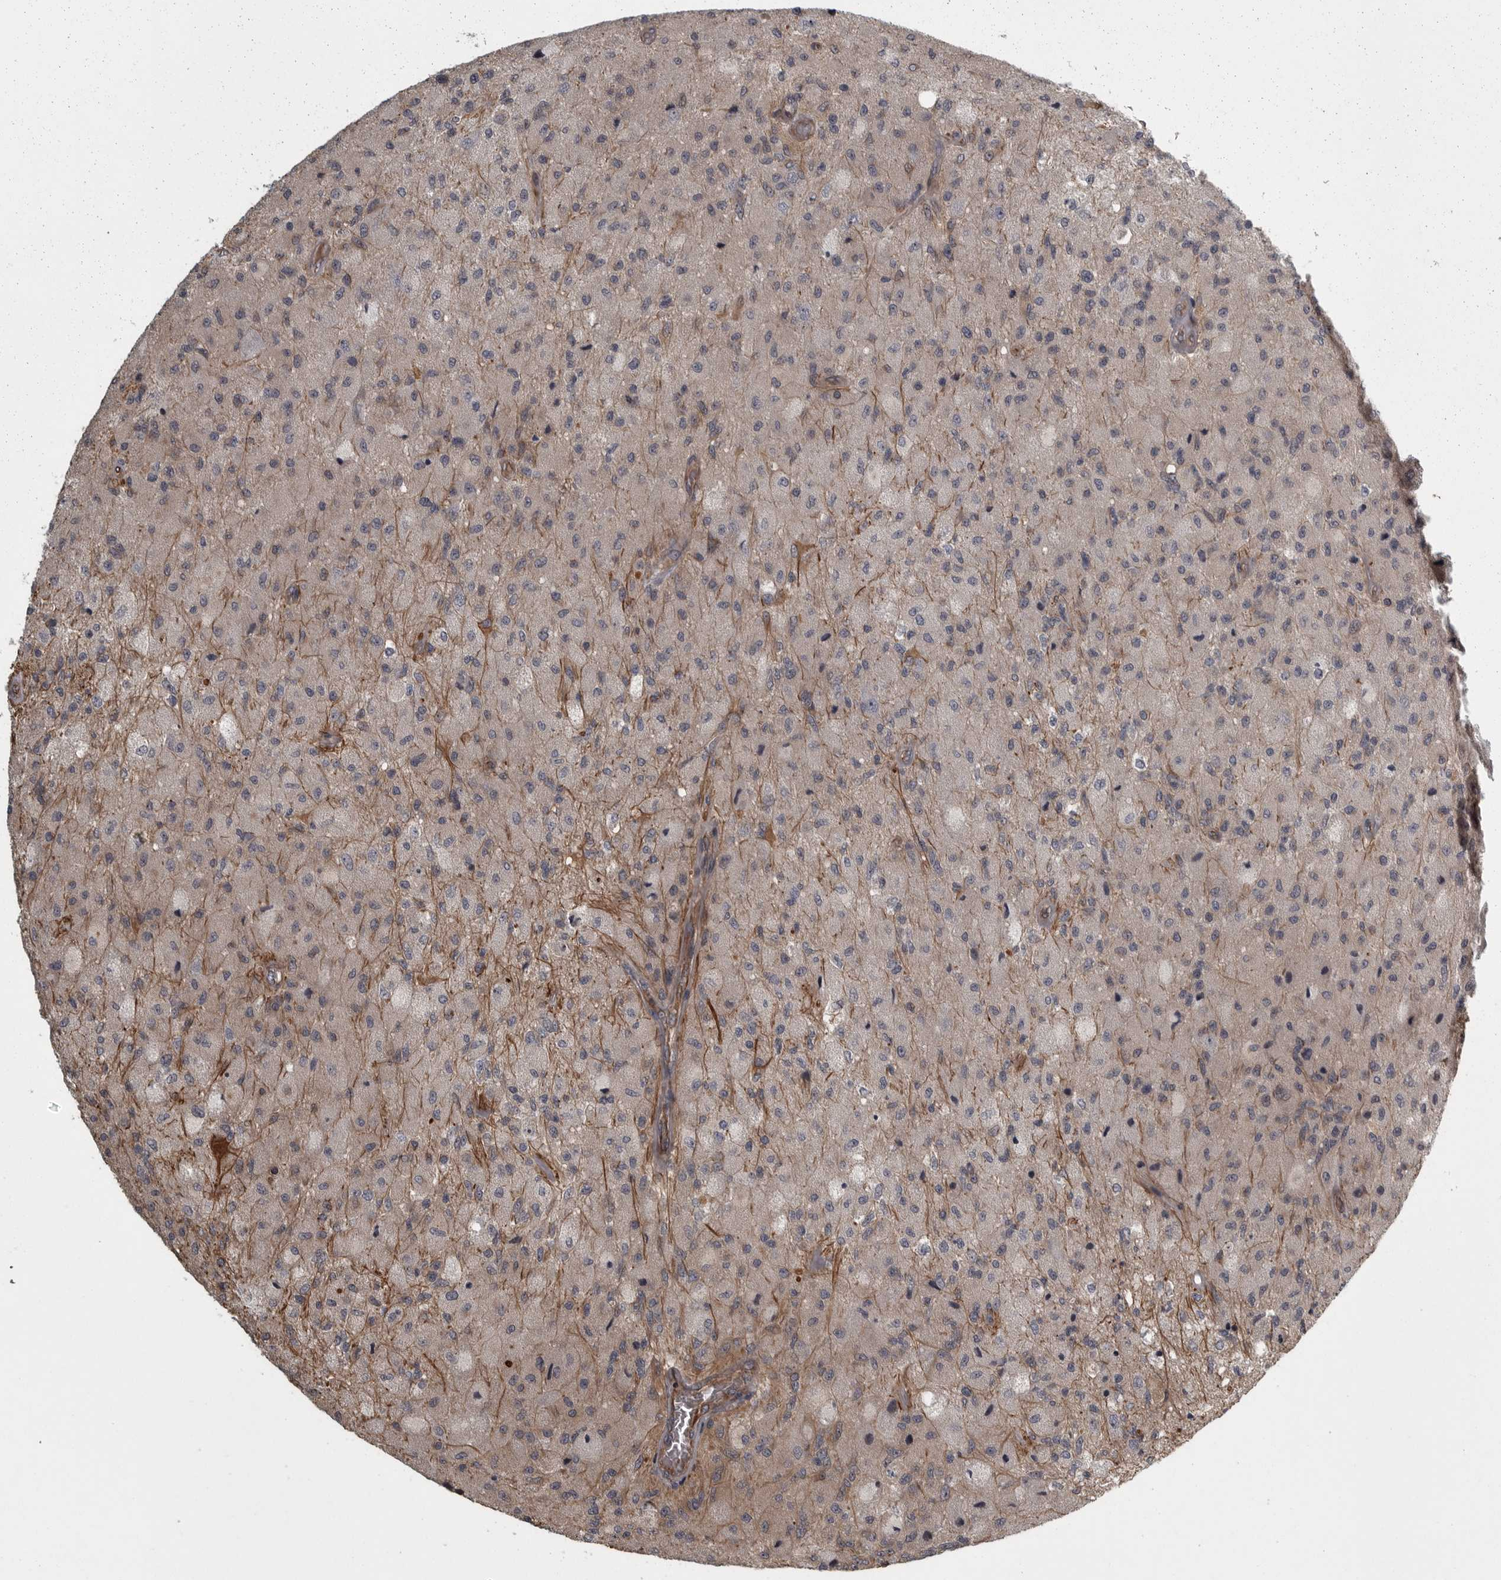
{"staining": {"intensity": "moderate", "quantity": "<25%", "location": "cytoplasmic/membranous"}, "tissue": "glioma", "cell_type": "Tumor cells", "image_type": "cancer", "snomed": [{"axis": "morphology", "description": "Normal tissue, NOS"}, {"axis": "morphology", "description": "Glioma, malignant, High grade"}, {"axis": "topography", "description": "Cerebral cortex"}], "caption": "Moderate cytoplasmic/membranous expression for a protein is appreciated in approximately <25% of tumor cells of malignant glioma (high-grade) using immunohistochemistry.", "gene": "FAAP100", "patient": {"sex": "male", "age": 77}}